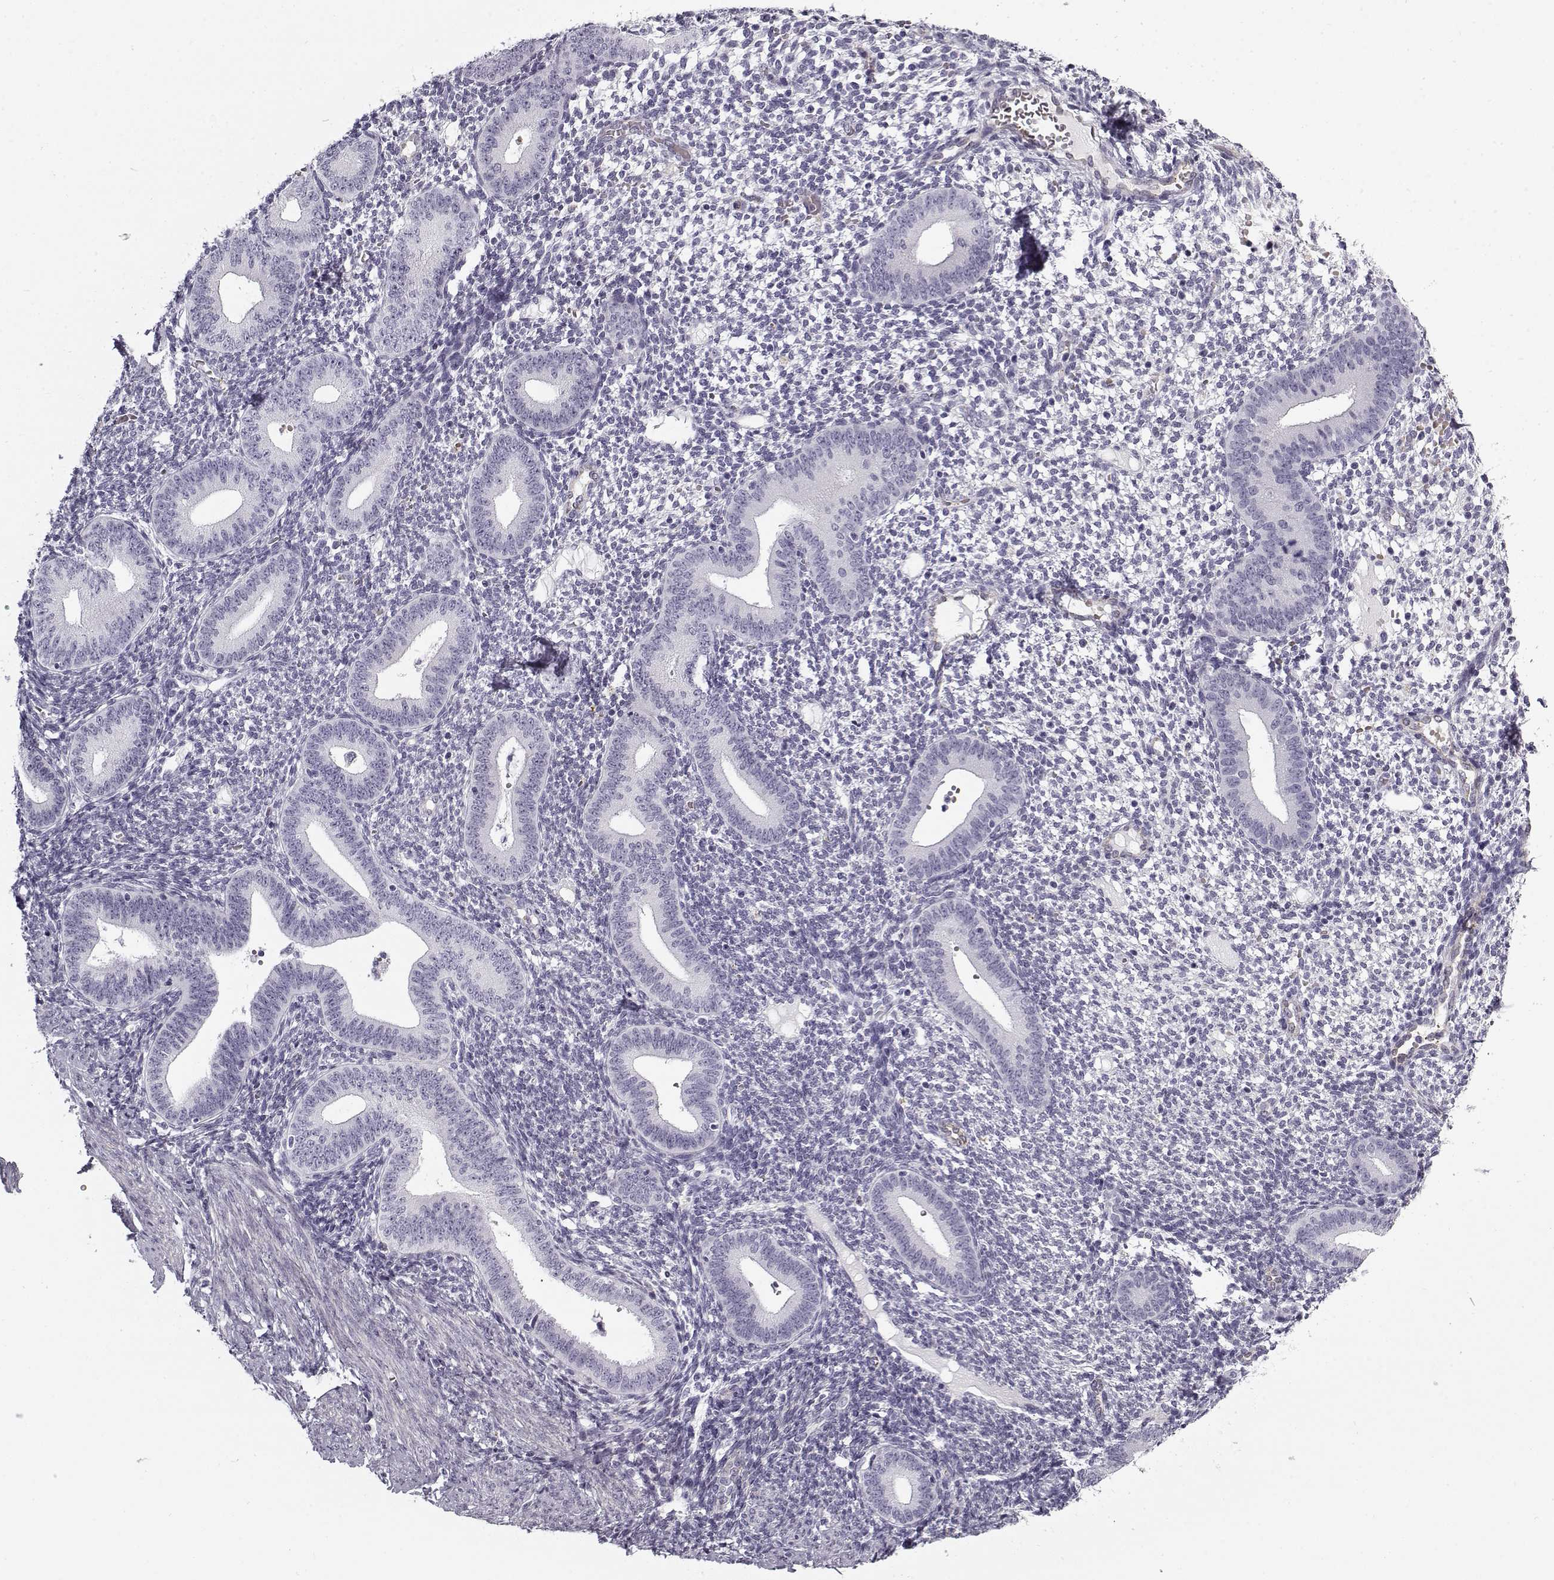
{"staining": {"intensity": "negative", "quantity": "none", "location": "none"}, "tissue": "endometrium", "cell_type": "Cells in endometrial stroma", "image_type": "normal", "snomed": [{"axis": "morphology", "description": "Normal tissue, NOS"}, {"axis": "topography", "description": "Endometrium"}], "caption": "Immunohistochemical staining of unremarkable human endometrium displays no significant staining in cells in endometrial stroma.", "gene": "SNCA", "patient": {"sex": "female", "age": 40}}